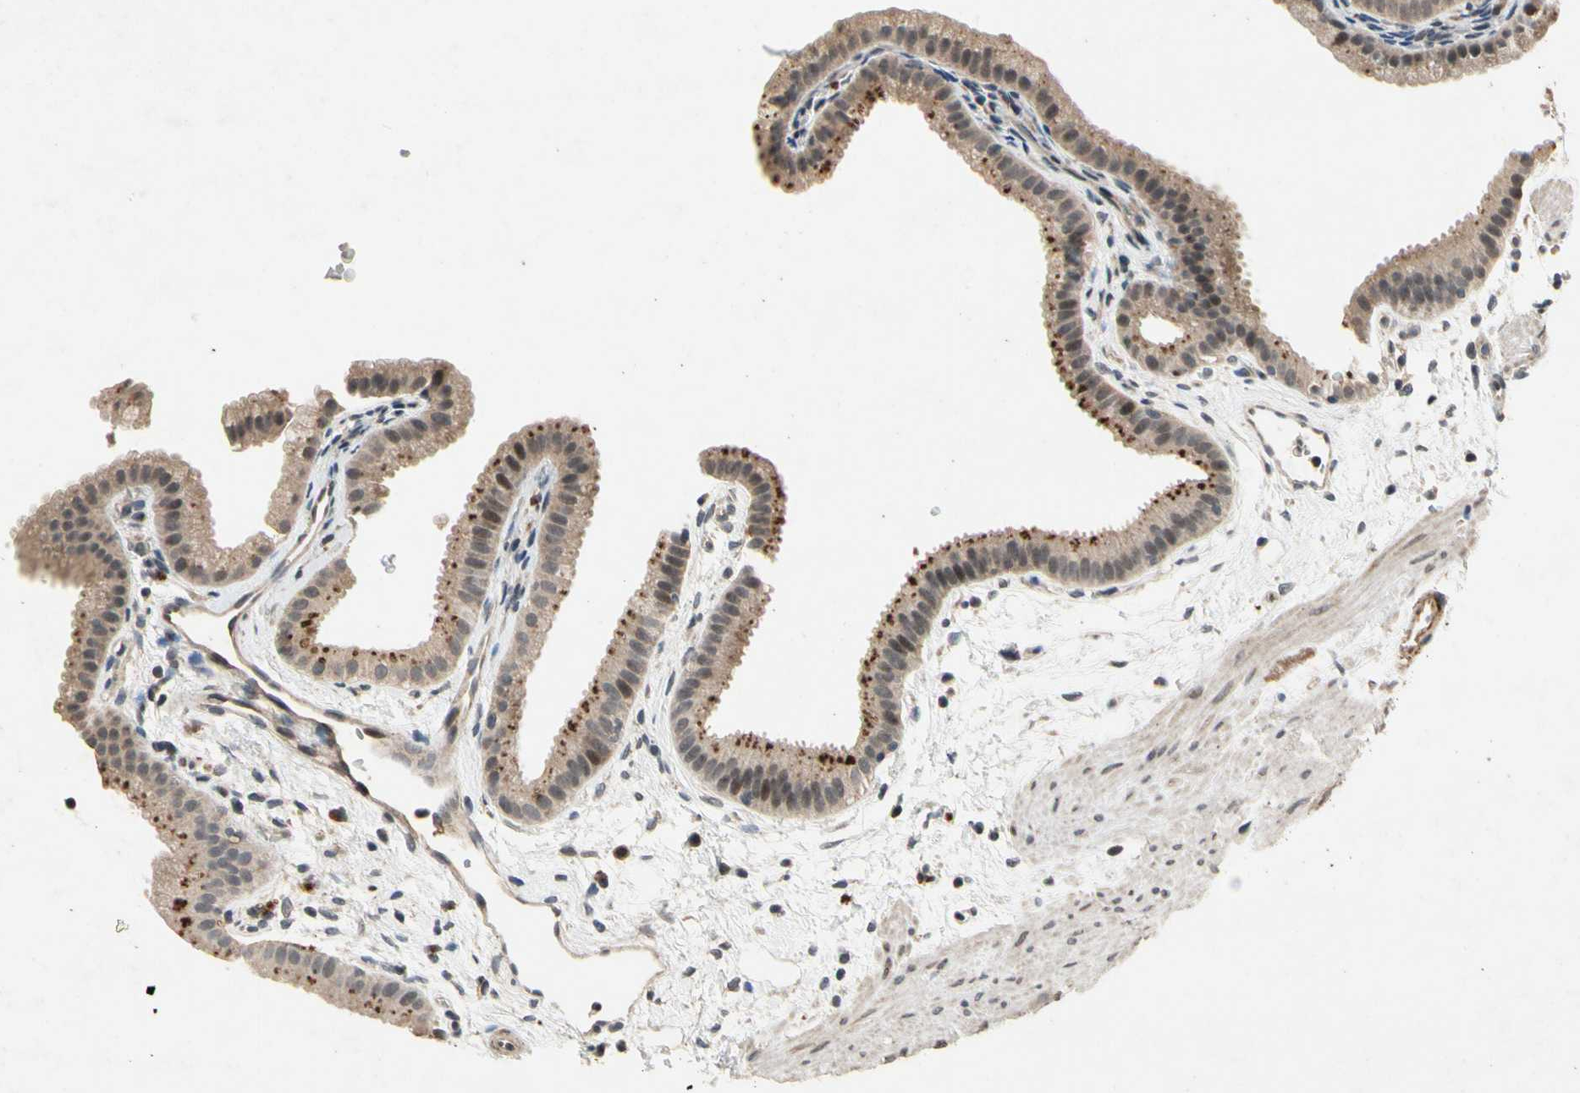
{"staining": {"intensity": "moderate", "quantity": ">75%", "location": "cytoplasmic/membranous"}, "tissue": "gallbladder", "cell_type": "Glandular cells", "image_type": "normal", "snomed": [{"axis": "morphology", "description": "Normal tissue, NOS"}, {"axis": "topography", "description": "Gallbladder"}], "caption": "A photomicrograph of human gallbladder stained for a protein exhibits moderate cytoplasmic/membranous brown staining in glandular cells. The protein of interest is shown in brown color, while the nuclei are stained blue.", "gene": "DPY19L3", "patient": {"sex": "female", "age": 64}}